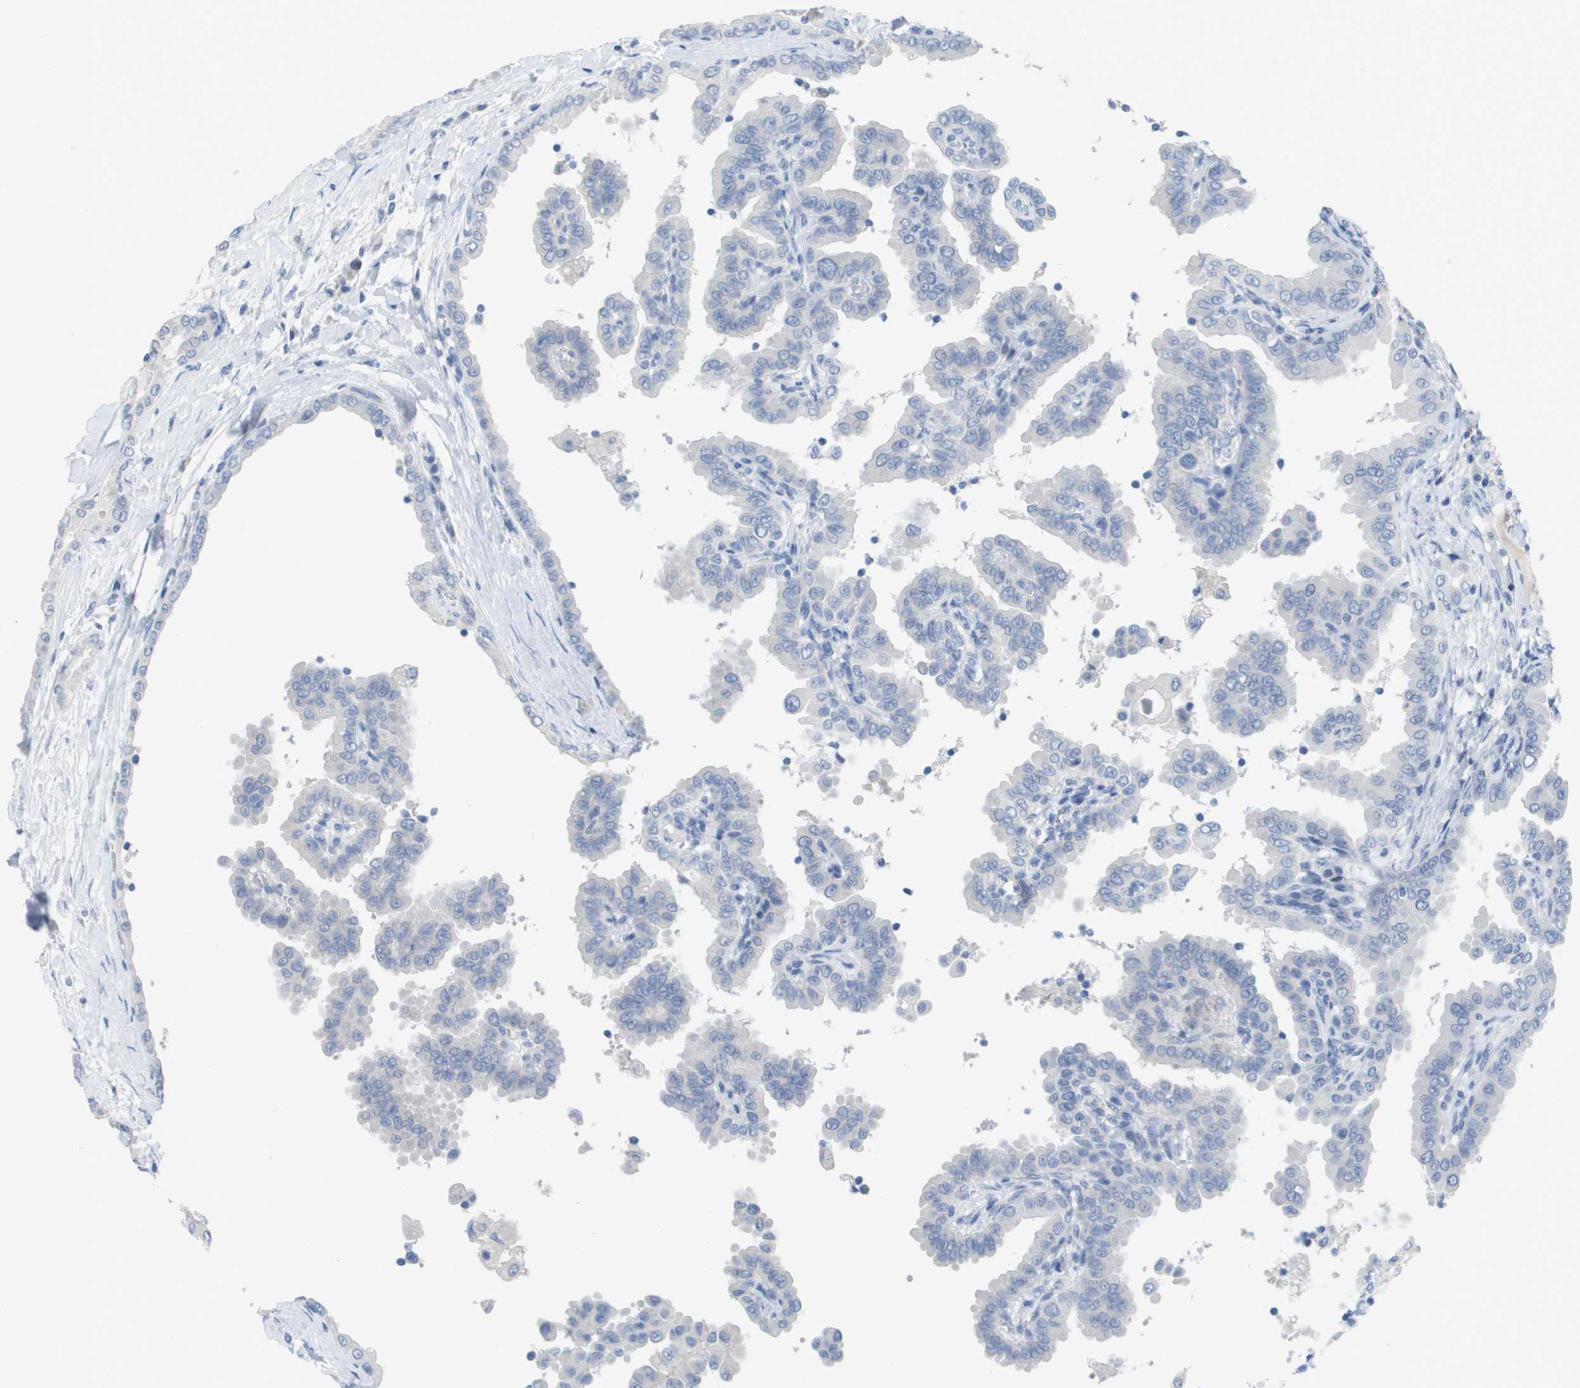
{"staining": {"intensity": "negative", "quantity": "none", "location": "none"}, "tissue": "thyroid cancer", "cell_type": "Tumor cells", "image_type": "cancer", "snomed": [{"axis": "morphology", "description": "Papillary adenocarcinoma, NOS"}, {"axis": "topography", "description": "Thyroid gland"}], "caption": "This photomicrograph is of thyroid papillary adenocarcinoma stained with immunohistochemistry (IHC) to label a protein in brown with the nuclei are counter-stained blue. There is no expression in tumor cells.", "gene": "PDE4A", "patient": {"sex": "male", "age": 33}}